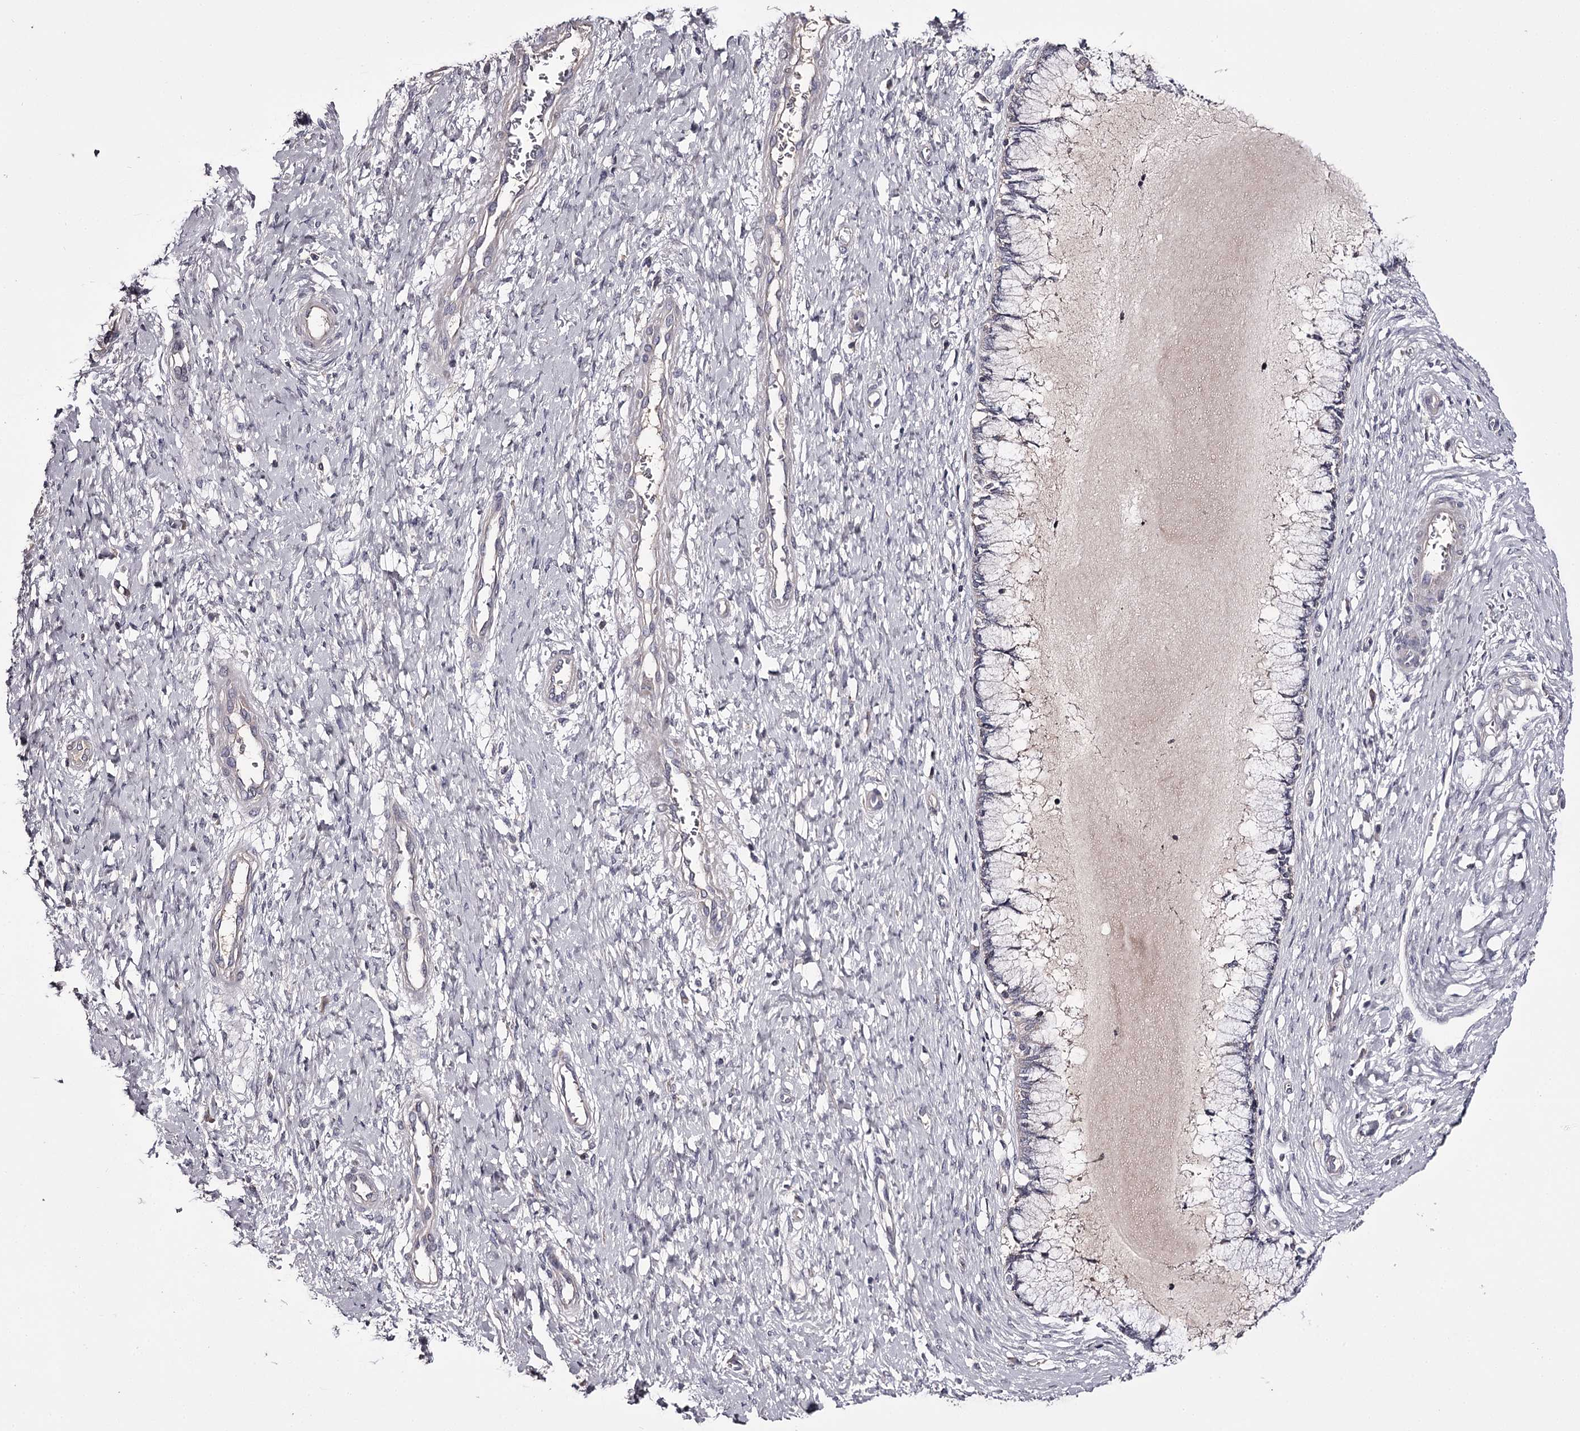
{"staining": {"intensity": "negative", "quantity": "none", "location": "none"}, "tissue": "cervix", "cell_type": "Glandular cells", "image_type": "normal", "snomed": [{"axis": "morphology", "description": "Normal tissue, NOS"}, {"axis": "topography", "description": "Cervix"}], "caption": "The micrograph shows no staining of glandular cells in unremarkable cervix. (DAB immunohistochemistry visualized using brightfield microscopy, high magnification).", "gene": "PRM2", "patient": {"sex": "female", "age": 55}}